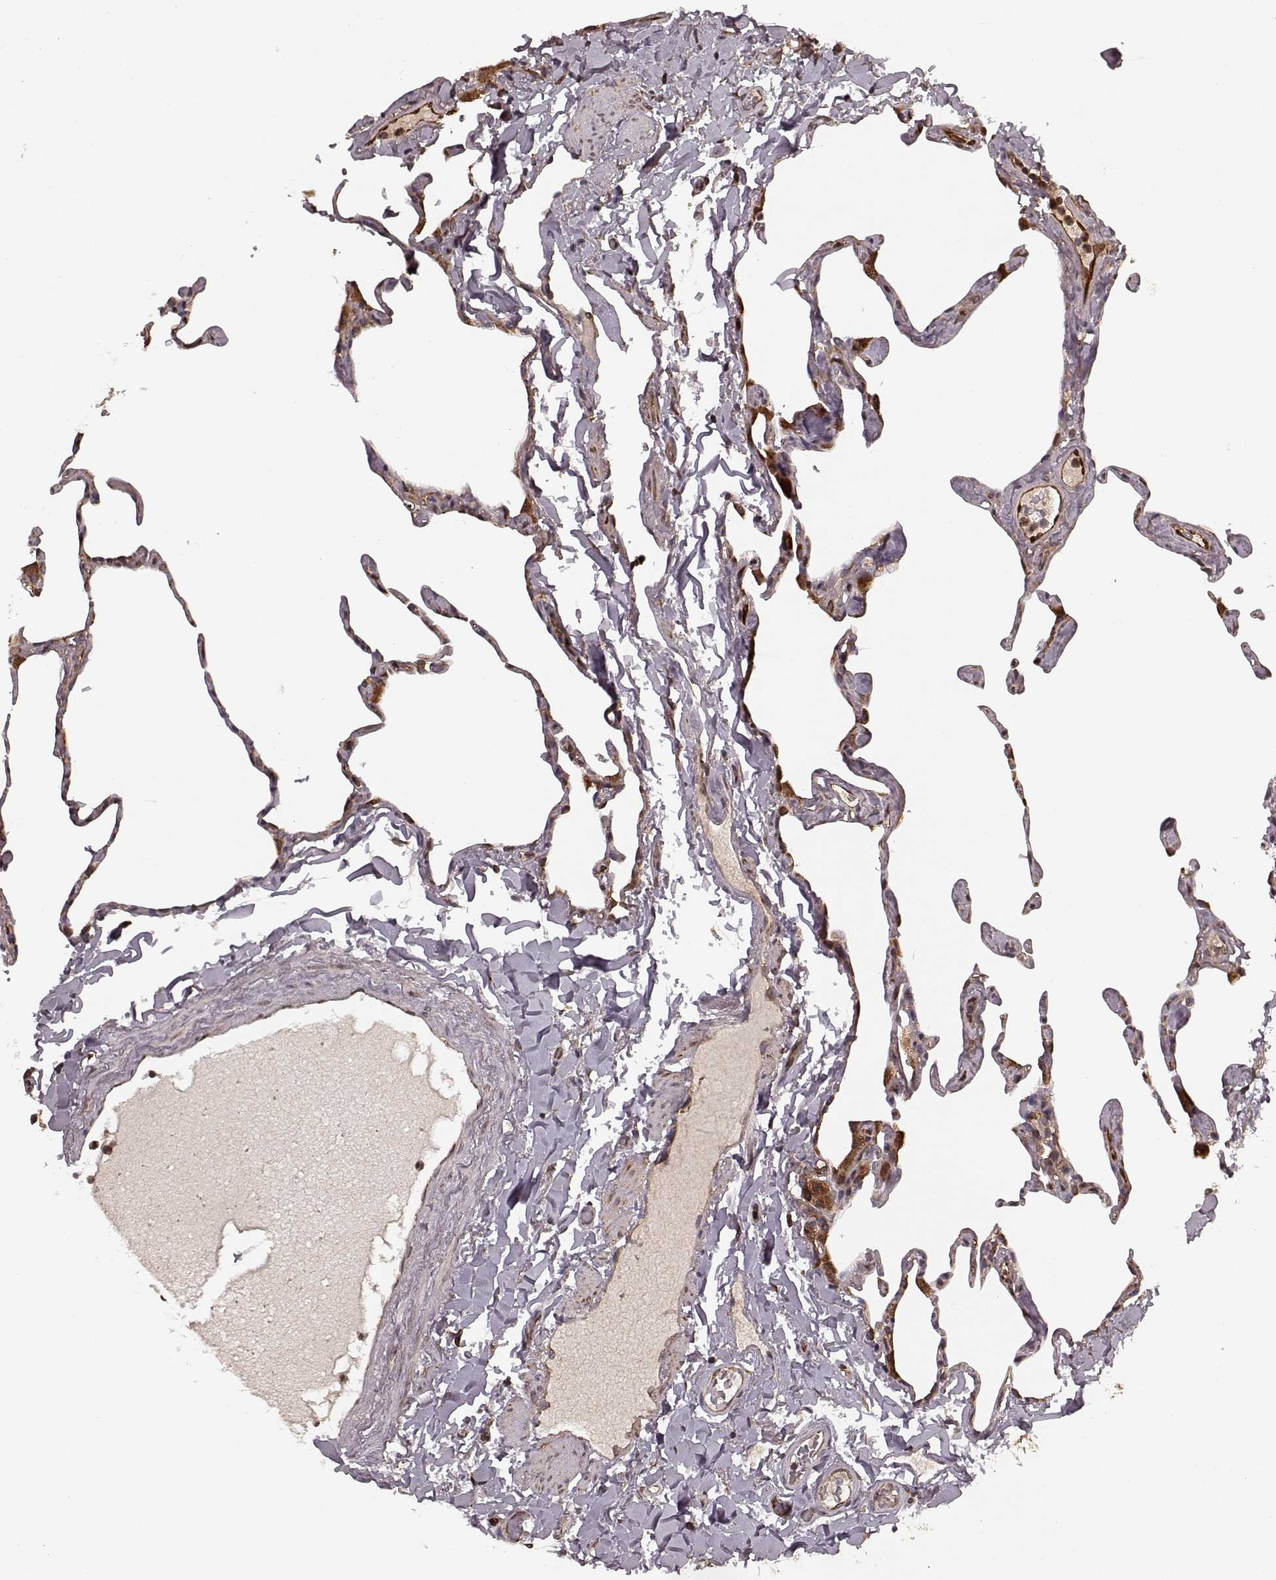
{"staining": {"intensity": "strong", "quantity": ">75%", "location": "cytoplasmic/membranous"}, "tissue": "lung", "cell_type": "Alveolar cells", "image_type": "normal", "snomed": [{"axis": "morphology", "description": "Normal tissue, NOS"}, {"axis": "topography", "description": "Lung"}], "caption": "Lung stained with IHC displays strong cytoplasmic/membranous expression in approximately >75% of alveolar cells.", "gene": "AGPAT1", "patient": {"sex": "male", "age": 65}}